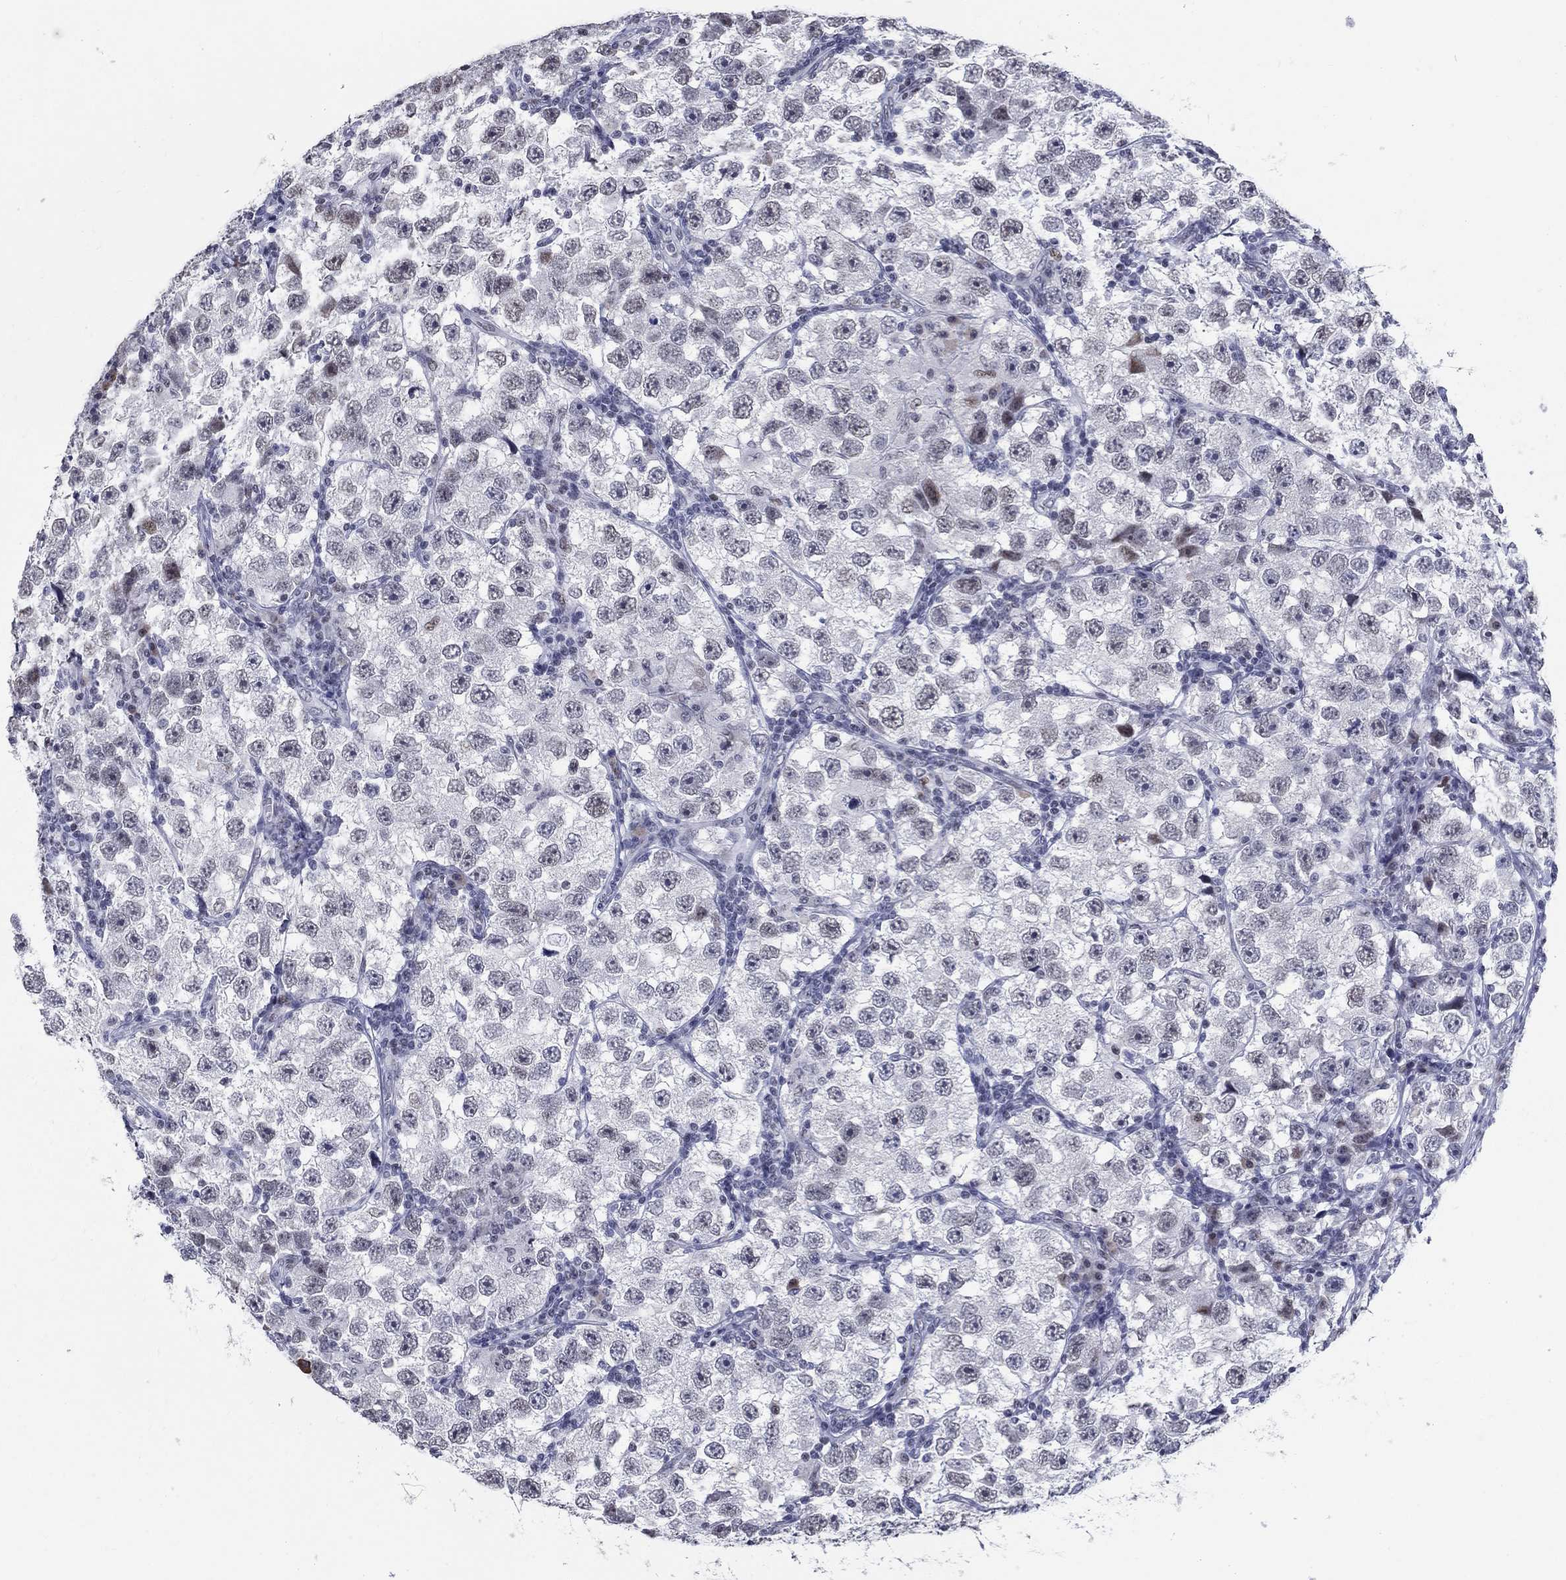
{"staining": {"intensity": "negative", "quantity": "none", "location": "none"}, "tissue": "testis cancer", "cell_type": "Tumor cells", "image_type": "cancer", "snomed": [{"axis": "morphology", "description": "Seminoma, NOS"}, {"axis": "topography", "description": "Testis"}], "caption": "Photomicrograph shows no significant protein expression in tumor cells of seminoma (testis).", "gene": "BHLHE22", "patient": {"sex": "male", "age": 26}}